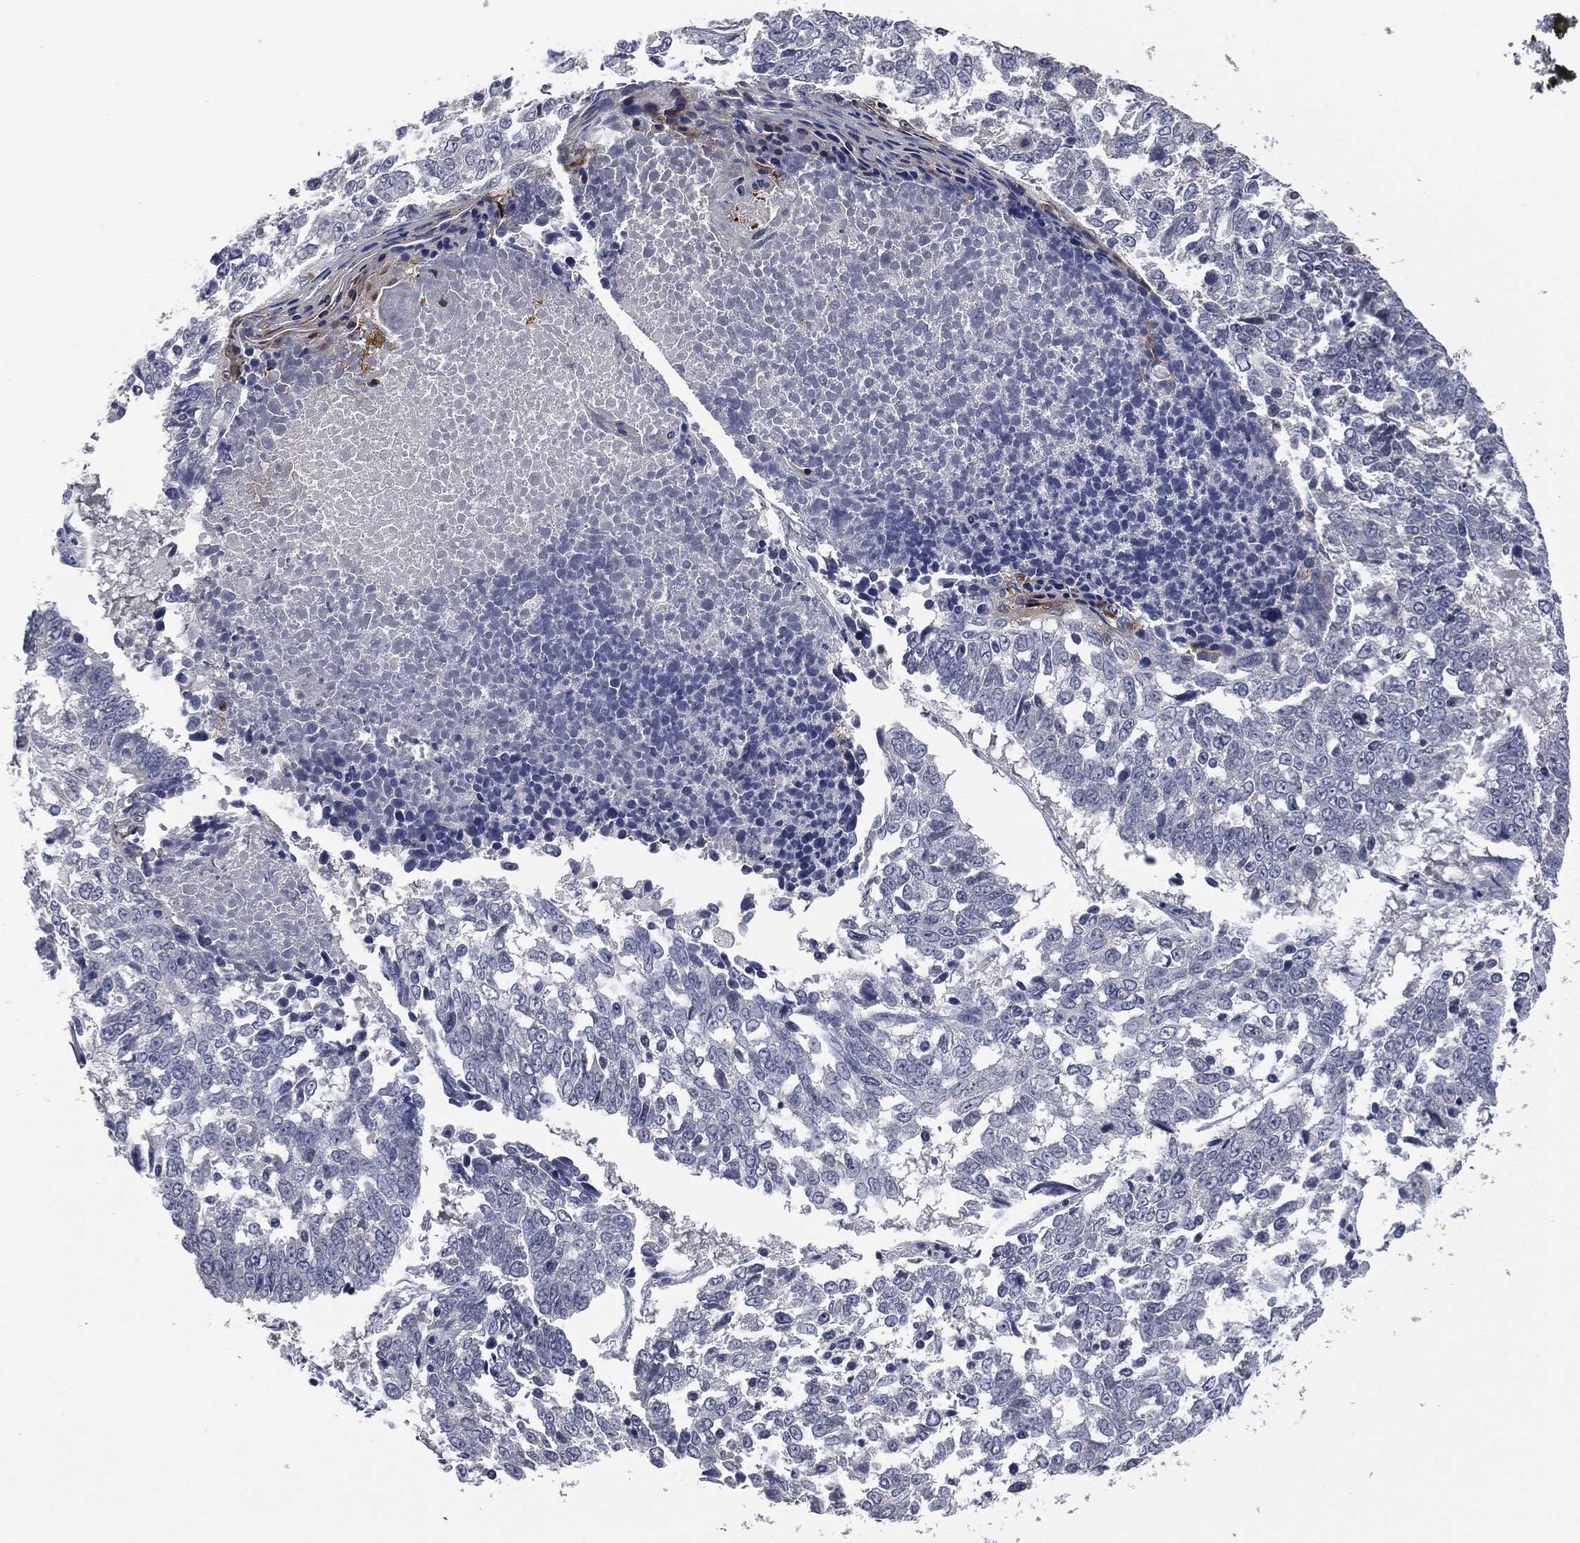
{"staining": {"intensity": "negative", "quantity": "none", "location": "none"}, "tissue": "lung cancer", "cell_type": "Tumor cells", "image_type": "cancer", "snomed": [{"axis": "morphology", "description": "Squamous cell carcinoma, NOS"}, {"axis": "topography", "description": "Lung"}], "caption": "An immunohistochemistry micrograph of lung cancer (squamous cell carcinoma) is shown. There is no staining in tumor cells of lung cancer (squamous cell carcinoma). The staining was performed using DAB to visualize the protein expression in brown, while the nuclei were stained in blue with hematoxylin (Magnification: 20x).", "gene": "IL1RN", "patient": {"sex": "male", "age": 82}}